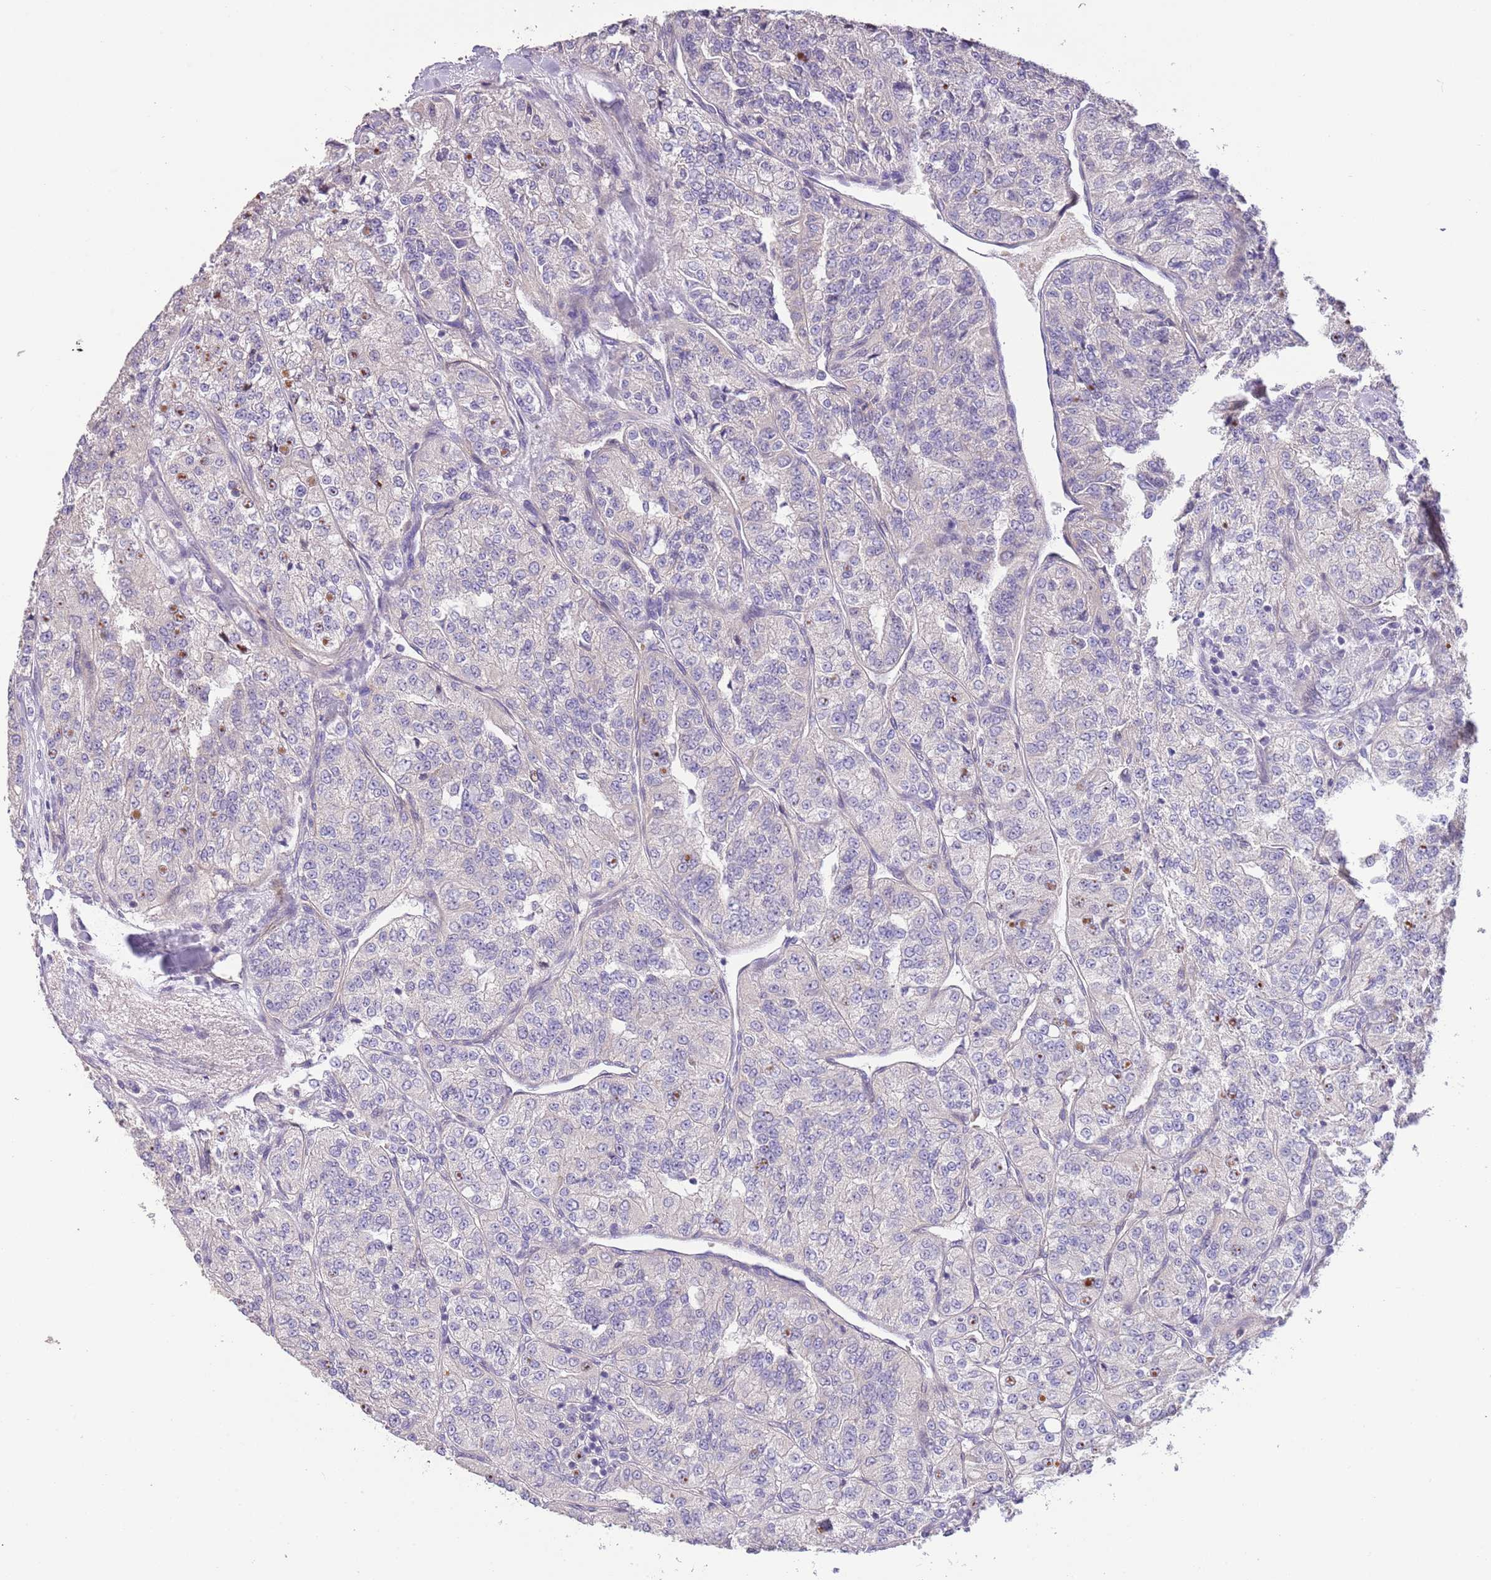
{"staining": {"intensity": "negative", "quantity": "none", "location": "none"}, "tissue": "renal cancer", "cell_type": "Tumor cells", "image_type": "cancer", "snomed": [{"axis": "morphology", "description": "Adenocarcinoma, NOS"}, {"axis": "topography", "description": "Kidney"}], "caption": "There is no significant staining in tumor cells of renal cancer.", "gene": "ZNF658", "patient": {"sex": "female", "age": 63}}